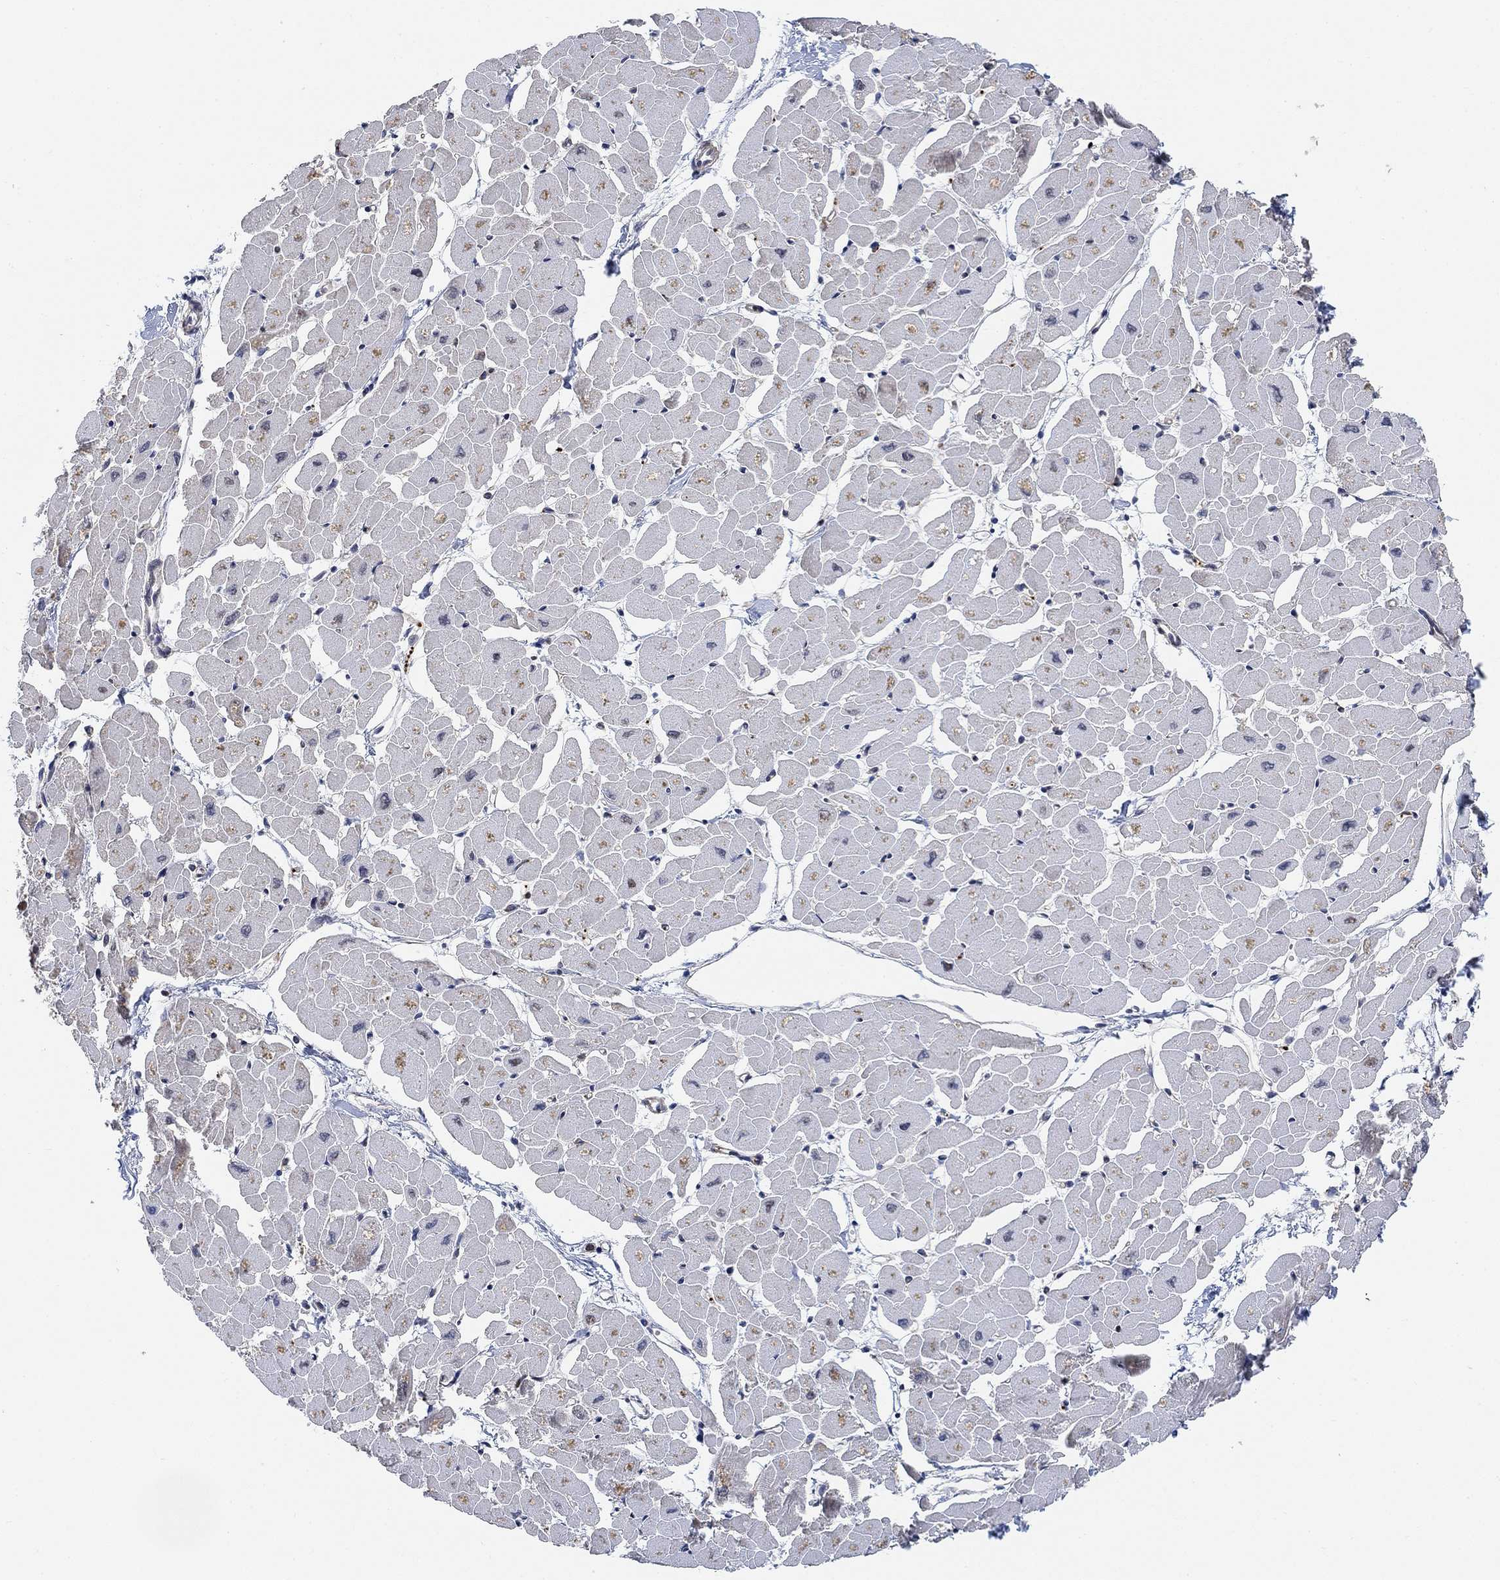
{"staining": {"intensity": "negative", "quantity": "none", "location": "none"}, "tissue": "heart muscle", "cell_type": "Cardiomyocytes", "image_type": "normal", "snomed": [{"axis": "morphology", "description": "Normal tissue, NOS"}, {"axis": "topography", "description": "Heart"}], "caption": "Immunohistochemistry (IHC) histopathology image of benign heart muscle stained for a protein (brown), which reveals no staining in cardiomyocytes.", "gene": "PWWP2B", "patient": {"sex": "male", "age": 57}}